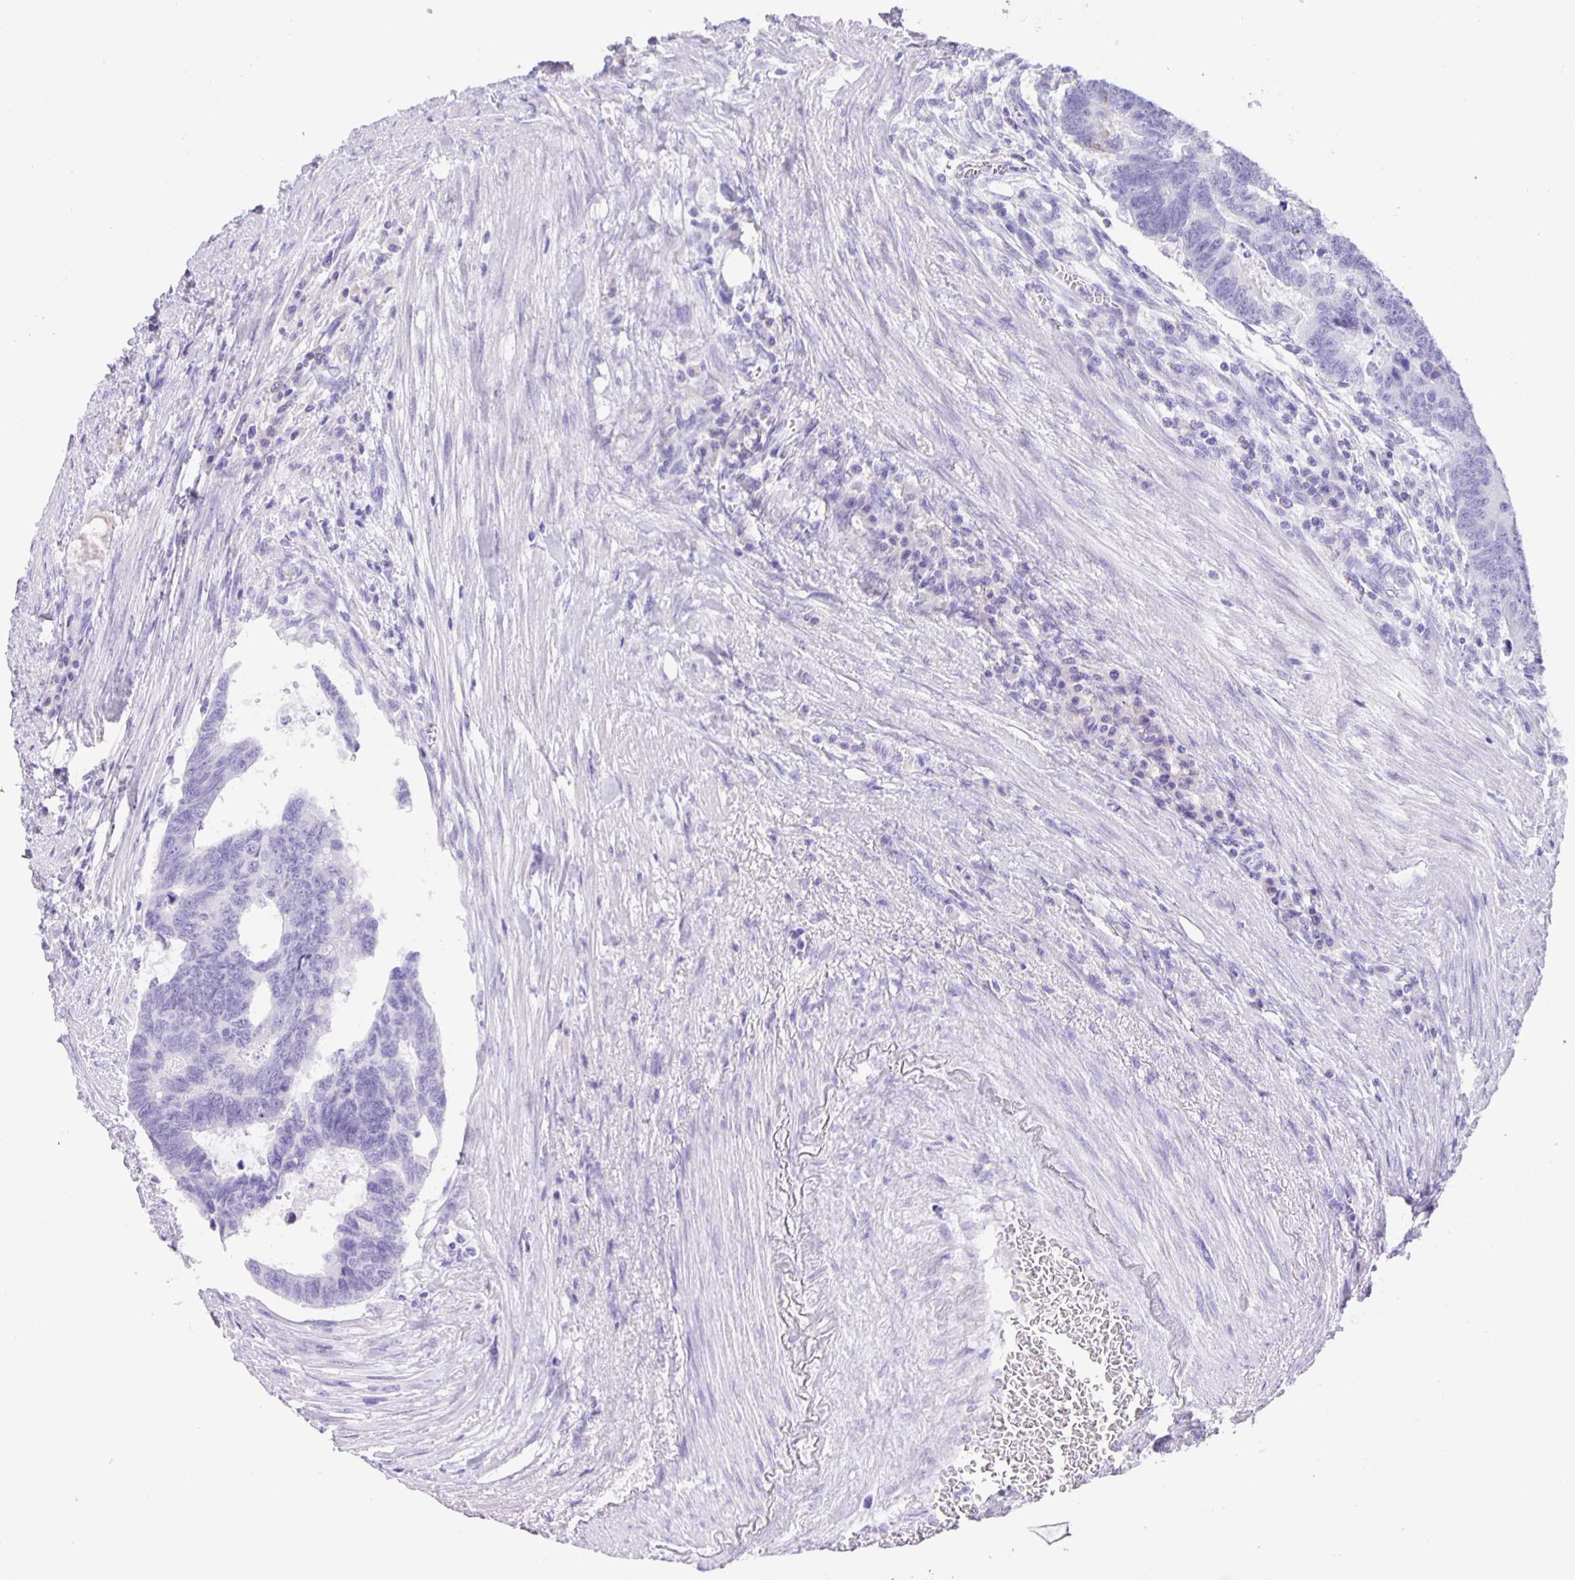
{"staining": {"intensity": "negative", "quantity": "none", "location": "none"}, "tissue": "colorectal cancer", "cell_type": "Tumor cells", "image_type": "cancer", "snomed": [{"axis": "morphology", "description": "Adenocarcinoma, NOS"}, {"axis": "topography", "description": "Colon"}], "caption": "Tumor cells show no significant protein positivity in colorectal adenocarcinoma. (Stains: DAB (3,3'-diaminobenzidine) IHC with hematoxylin counter stain, Microscopy: brightfield microscopy at high magnification).", "gene": "GUCA2A", "patient": {"sex": "male", "age": 62}}